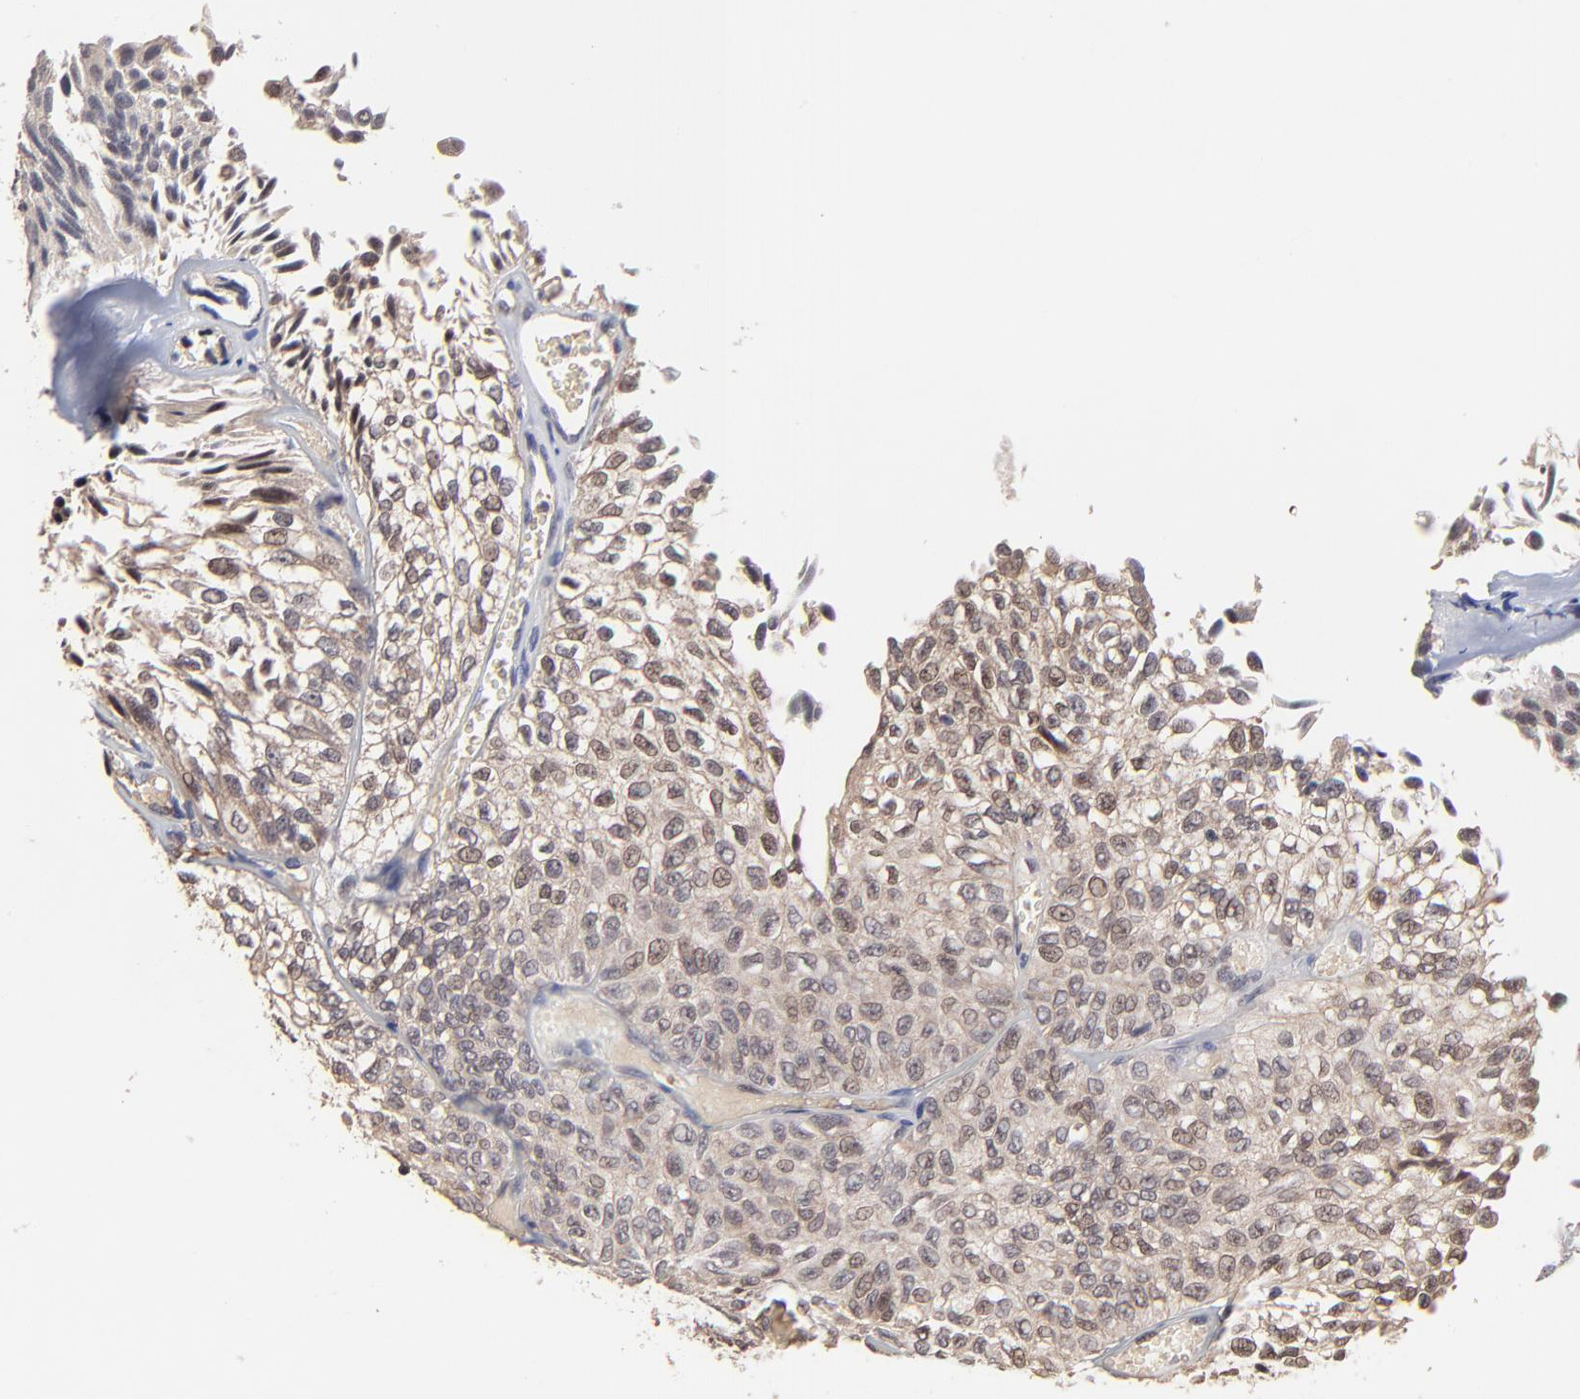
{"staining": {"intensity": "weak", "quantity": ">75%", "location": "cytoplasmic/membranous,nuclear"}, "tissue": "urothelial cancer", "cell_type": "Tumor cells", "image_type": "cancer", "snomed": [{"axis": "morphology", "description": "Urothelial carcinoma, Low grade"}, {"axis": "topography", "description": "Urinary bladder"}], "caption": "Tumor cells show weak cytoplasmic/membranous and nuclear staining in approximately >75% of cells in urothelial carcinoma (low-grade).", "gene": "FRMD8", "patient": {"sex": "male", "age": 76}}